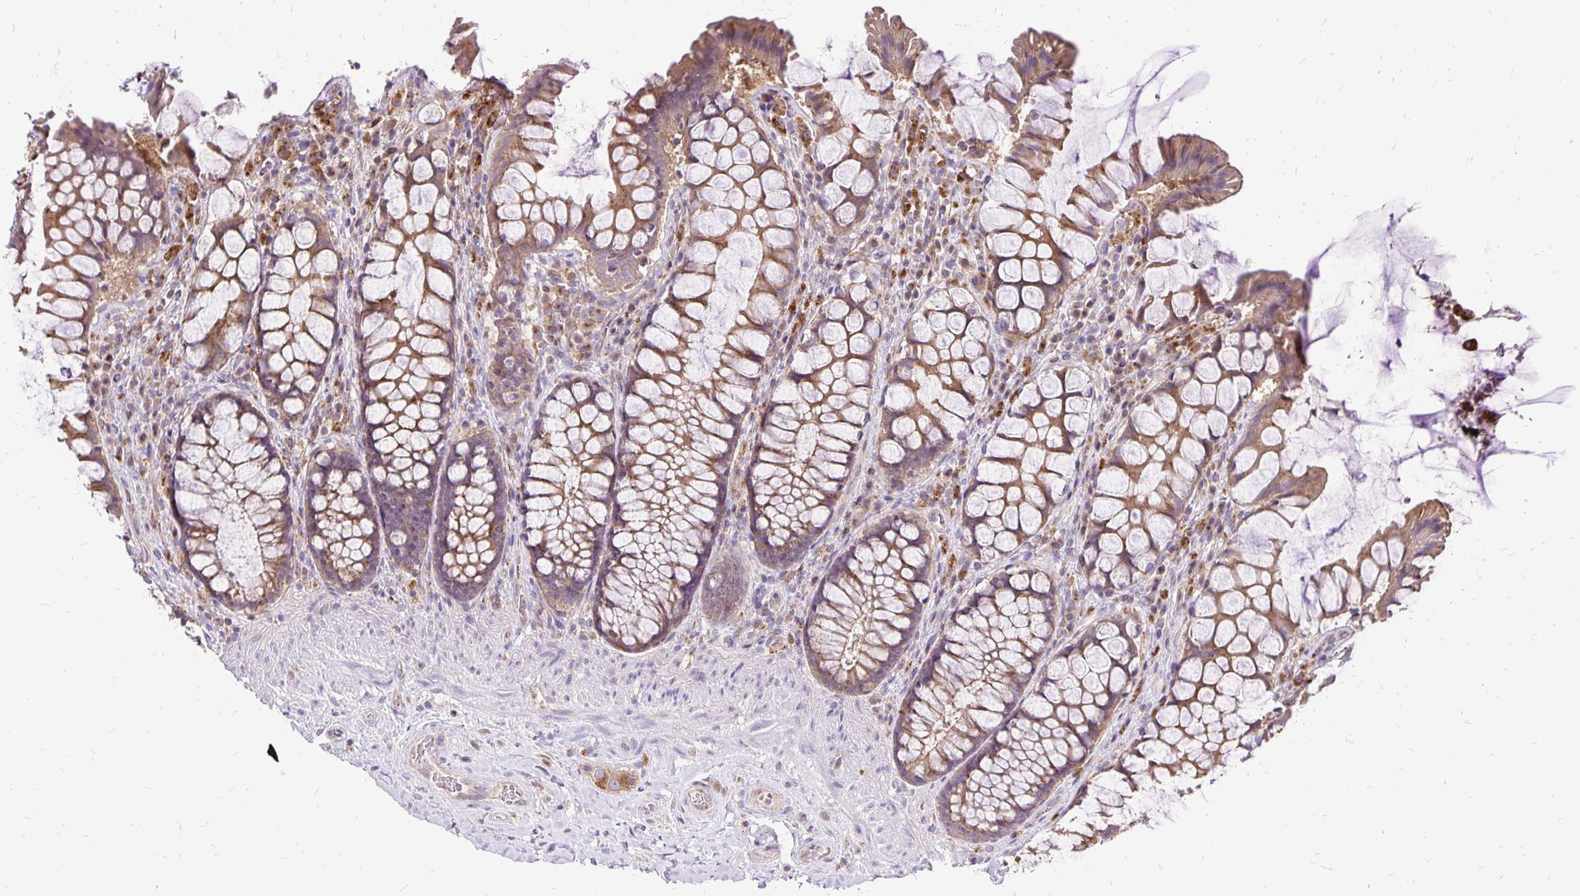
{"staining": {"intensity": "moderate", "quantity": ">75%", "location": "cytoplasmic/membranous"}, "tissue": "rectum", "cell_type": "Glandular cells", "image_type": "normal", "snomed": [{"axis": "morphology", "description": "Normal tissue, NOS"}, {"axis": "topography", "description": "Rectum"}], "caption": "Human rectum stained for a protein (brown) demonstrates moderate cytoplasmic/membranous positive staining in approximately >75% of glandular cells.", "gene": "EIF5A", "patient": {"sex": "female", "age": 58}}